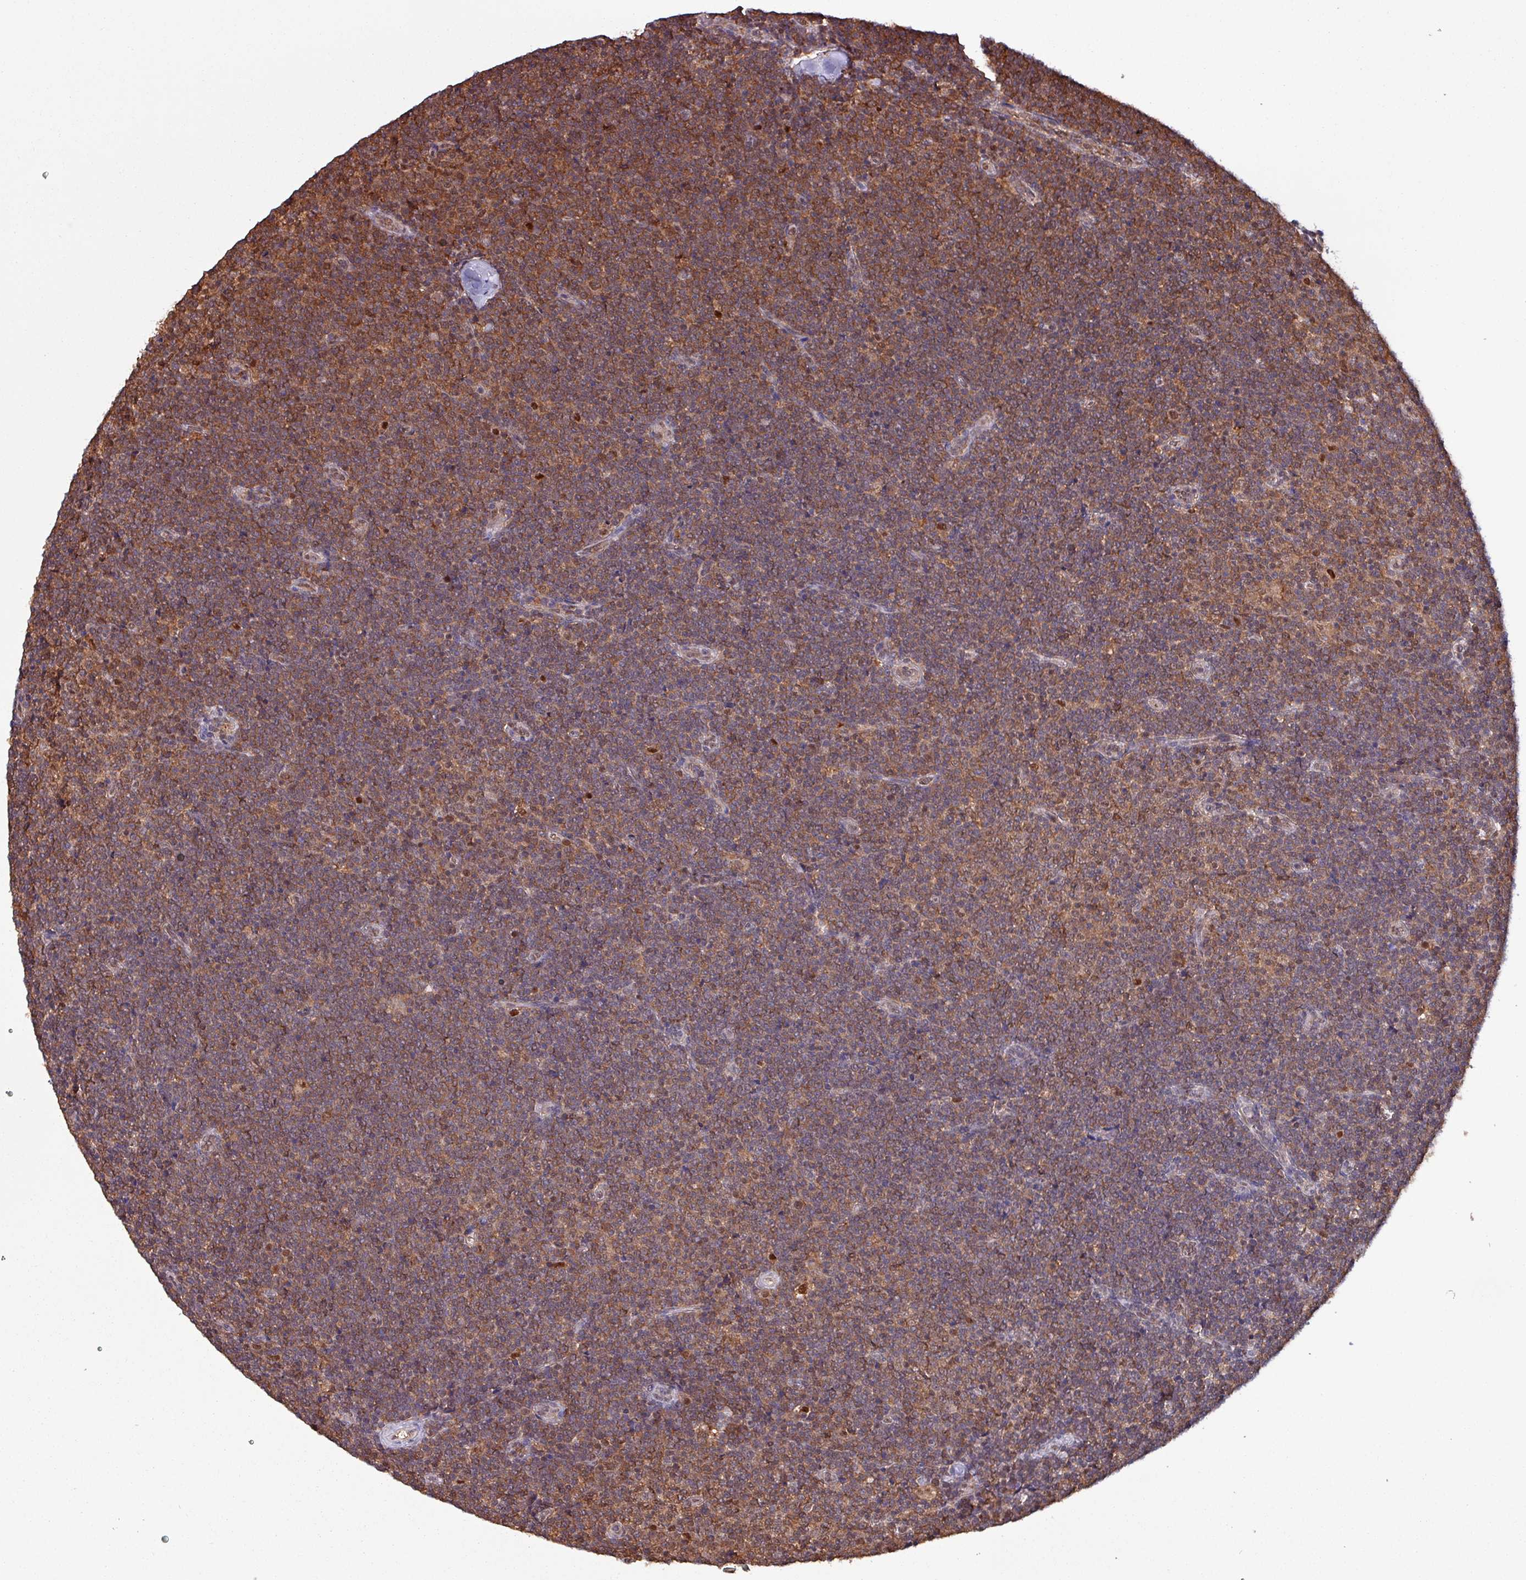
{"staining": {"intensity": "moderate", "quantity": ">75%", "location": "cytoplasmic/membranous"}, "tissue": "lymphoma", "cell_type": "Tumor cells", "image_type": "cancer", "snomed": [{"axis": "morphology", "description": "Malignant lymphoma, non-Hodgkin's type, Low grade"}, {"axis": "topography", "description": "Lymph node"}], "caption": "A brown stain highlights moderate cytoplasmic/membranous positivity of a protein in human lymphoma tumor cells.", "gene": "PSMB8", "patient": {"sex": "male", "age": 48}}